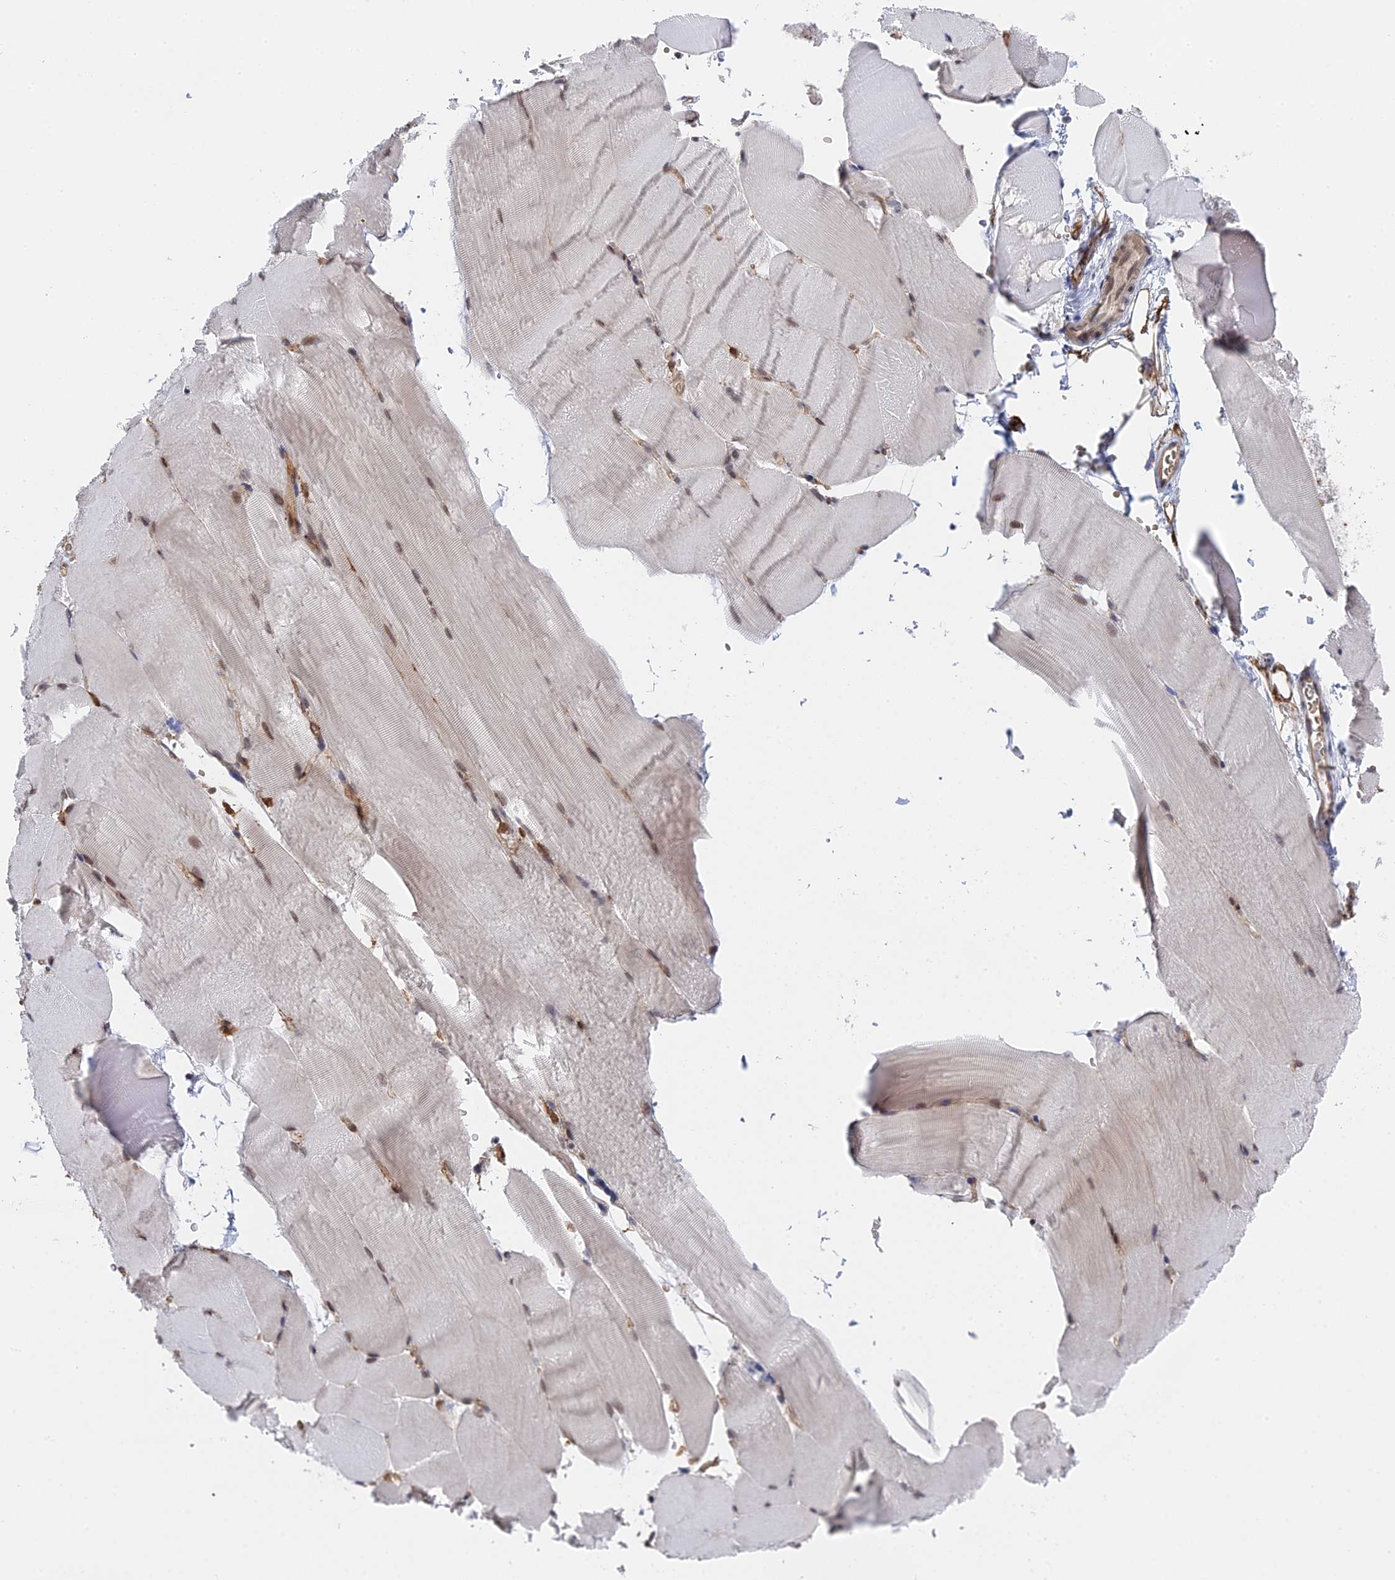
{"staining": {"intensity": "weak", "quantity": "25%-75%", "location": "nuclear"}, "tissue": "skeletal muscle", "cell_type": "Myocytes", "image_type": "normal", "snomed": [{"axis": "morphology", "description": "Normal tissue, NOS"}, {"axis": "topography", "description": "Skeletal muscle"}, {"axis": "topography", "description": "Parathyroid gland"}], "caption": "Immunohistochemical staining of unremarkable skeletal muscle exhibits 25%-75% levels of weak nuclear protein staining in about 25%-75% of myocytes. Nuclei are stained in blue.", "gene": "CCDC85A", "patient": {"sex": "female", "age": 37}}